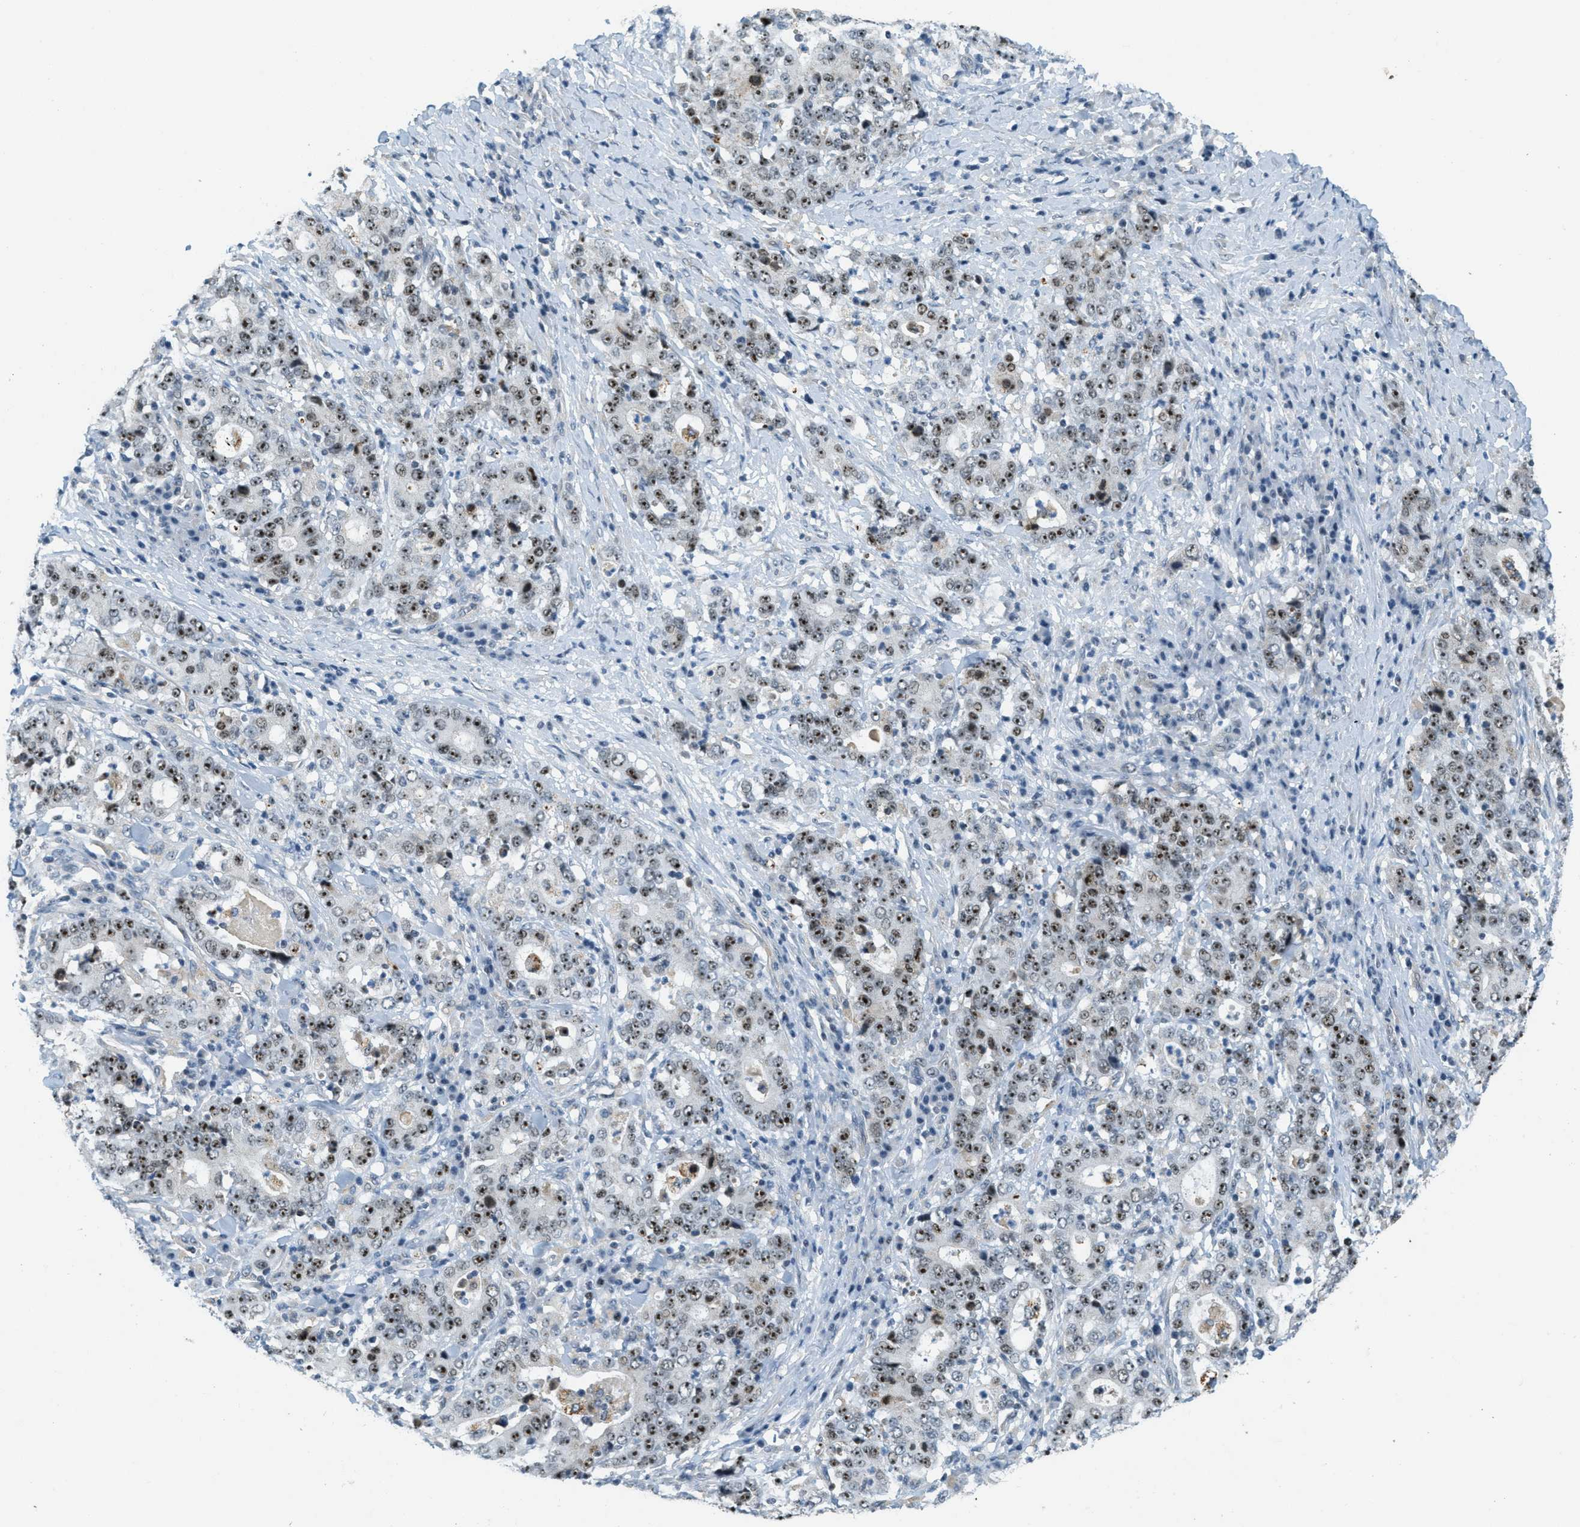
{"staining": {"intensity": "strong", "quantity": "25%-75%", "location": "nuclear"}, "tissue": "stomach cancer", "cell_type": "Tumor cells", "image_type": "cancer", "snomed": [{"axis": "morphology", "description": "Normal tissue, NOS"}, {"axis": "morphology", "description": "Adenocarcinoma, NOS"}, {"axis": "topography", "description": "Stomach, upper"}, {"axis": "topography", "description": "Stomach"}], "caption": "Tumor cells exhibit high levels of strong nuclear expression in about 25%-75% of cells in stomach cancer (adenocarcinoma). (DAB IHC with brightfield microscopy, high magnification).", "gene": "DDX47", "patient": {"sex": "male", "age": 59}}